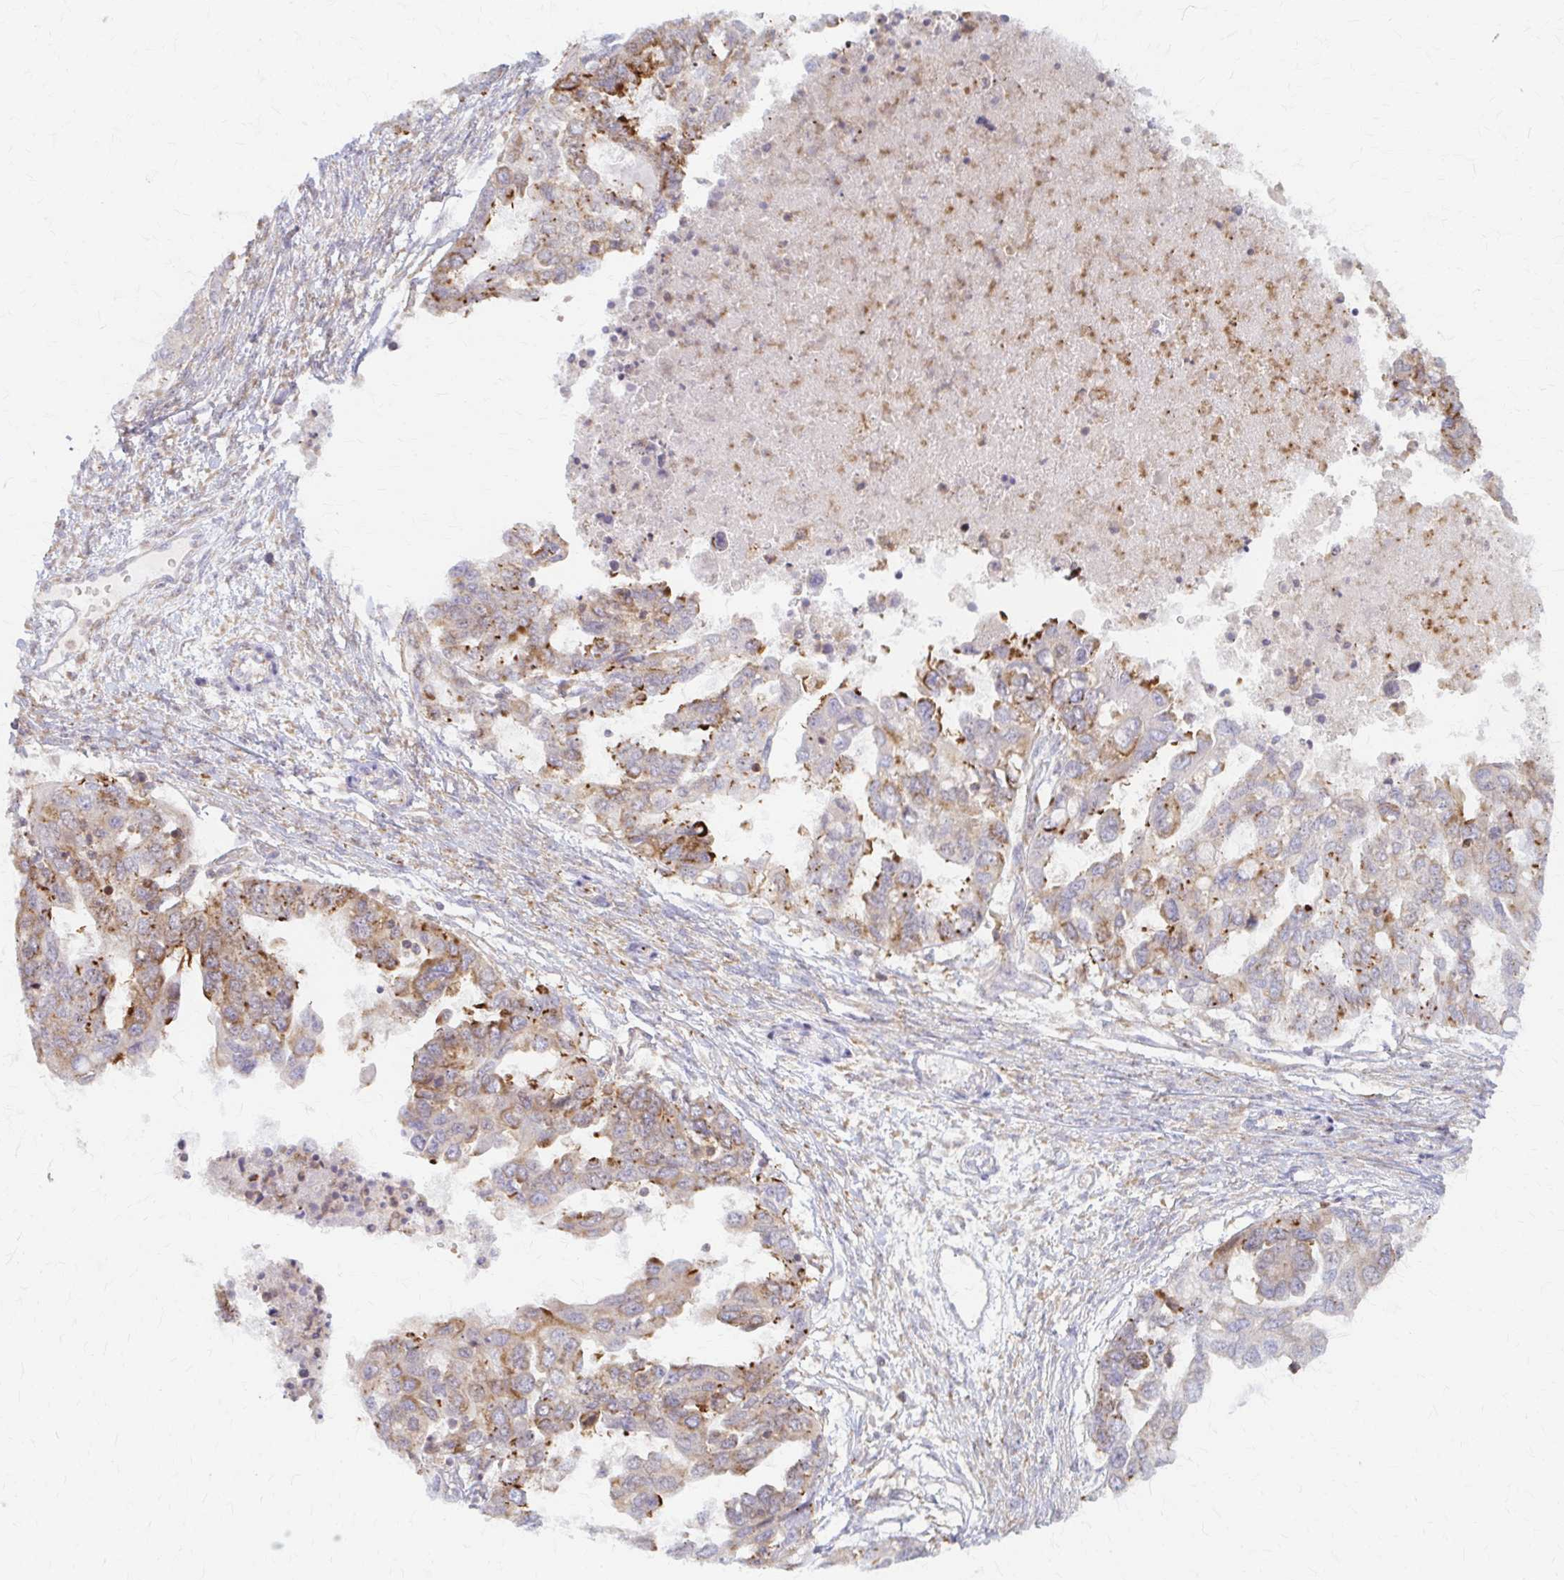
{"staining": {"intensity": "moderate", "quantity": "25%-75%", "location": "cytoplasmic/membranous"}, "tissue": "ovarian cancer", "cell_type": "Tumor cells", "image_type": "cancer", "snomed": [{"axis": "morphology", "description": "Cystadenocarcinoma, serous, NOS"}, {"axis": "topography", "description": "Ovary"}], "caption": "A brown stain highlights moderate cytoplasmic/membranous positivity of a protein in human ovarian serous cystadenocarcinoma tumor cells.", "gene": "ARHGAP35", "patient": {"sex": "female", "age": 53}}